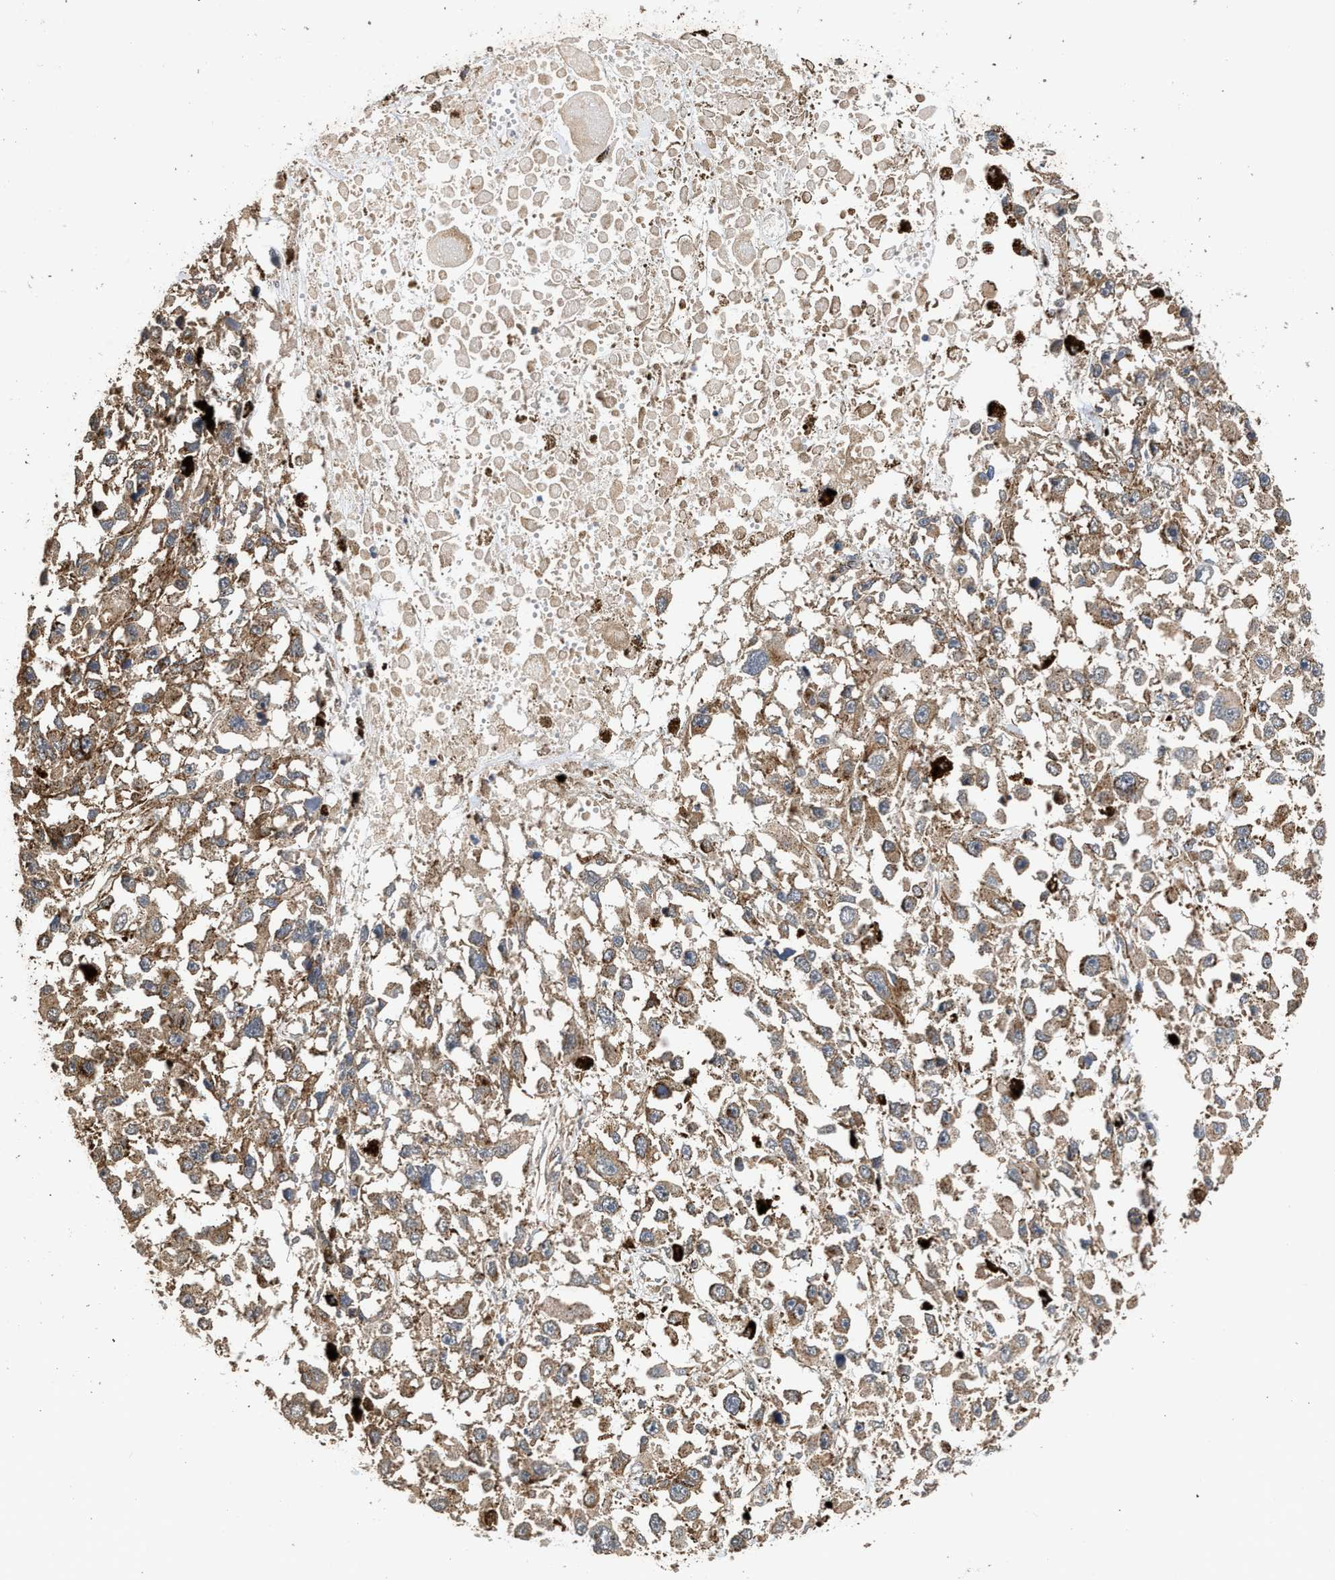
{"staining": {"intensity": "weak", "quantity": ">75%", "location": "cytoplasmic/membranous"}, "tissue": "melanoma", "cell_type": "Tumor cells", "image_type": "cancer", "snomed": [{"axis": "morphology", "description": "Malignant melanoma, Metastatic site"}, {"axis": "topography", "description": "Lymph node"}], "caption": "Melanoma stained for a protein (brown) demonstrates weak cytoplasmic/membranous positive positivity in approximately >75% of tumor cells.", "gene": "CTSV", "patient": {"sex": "male", "age": 59}}